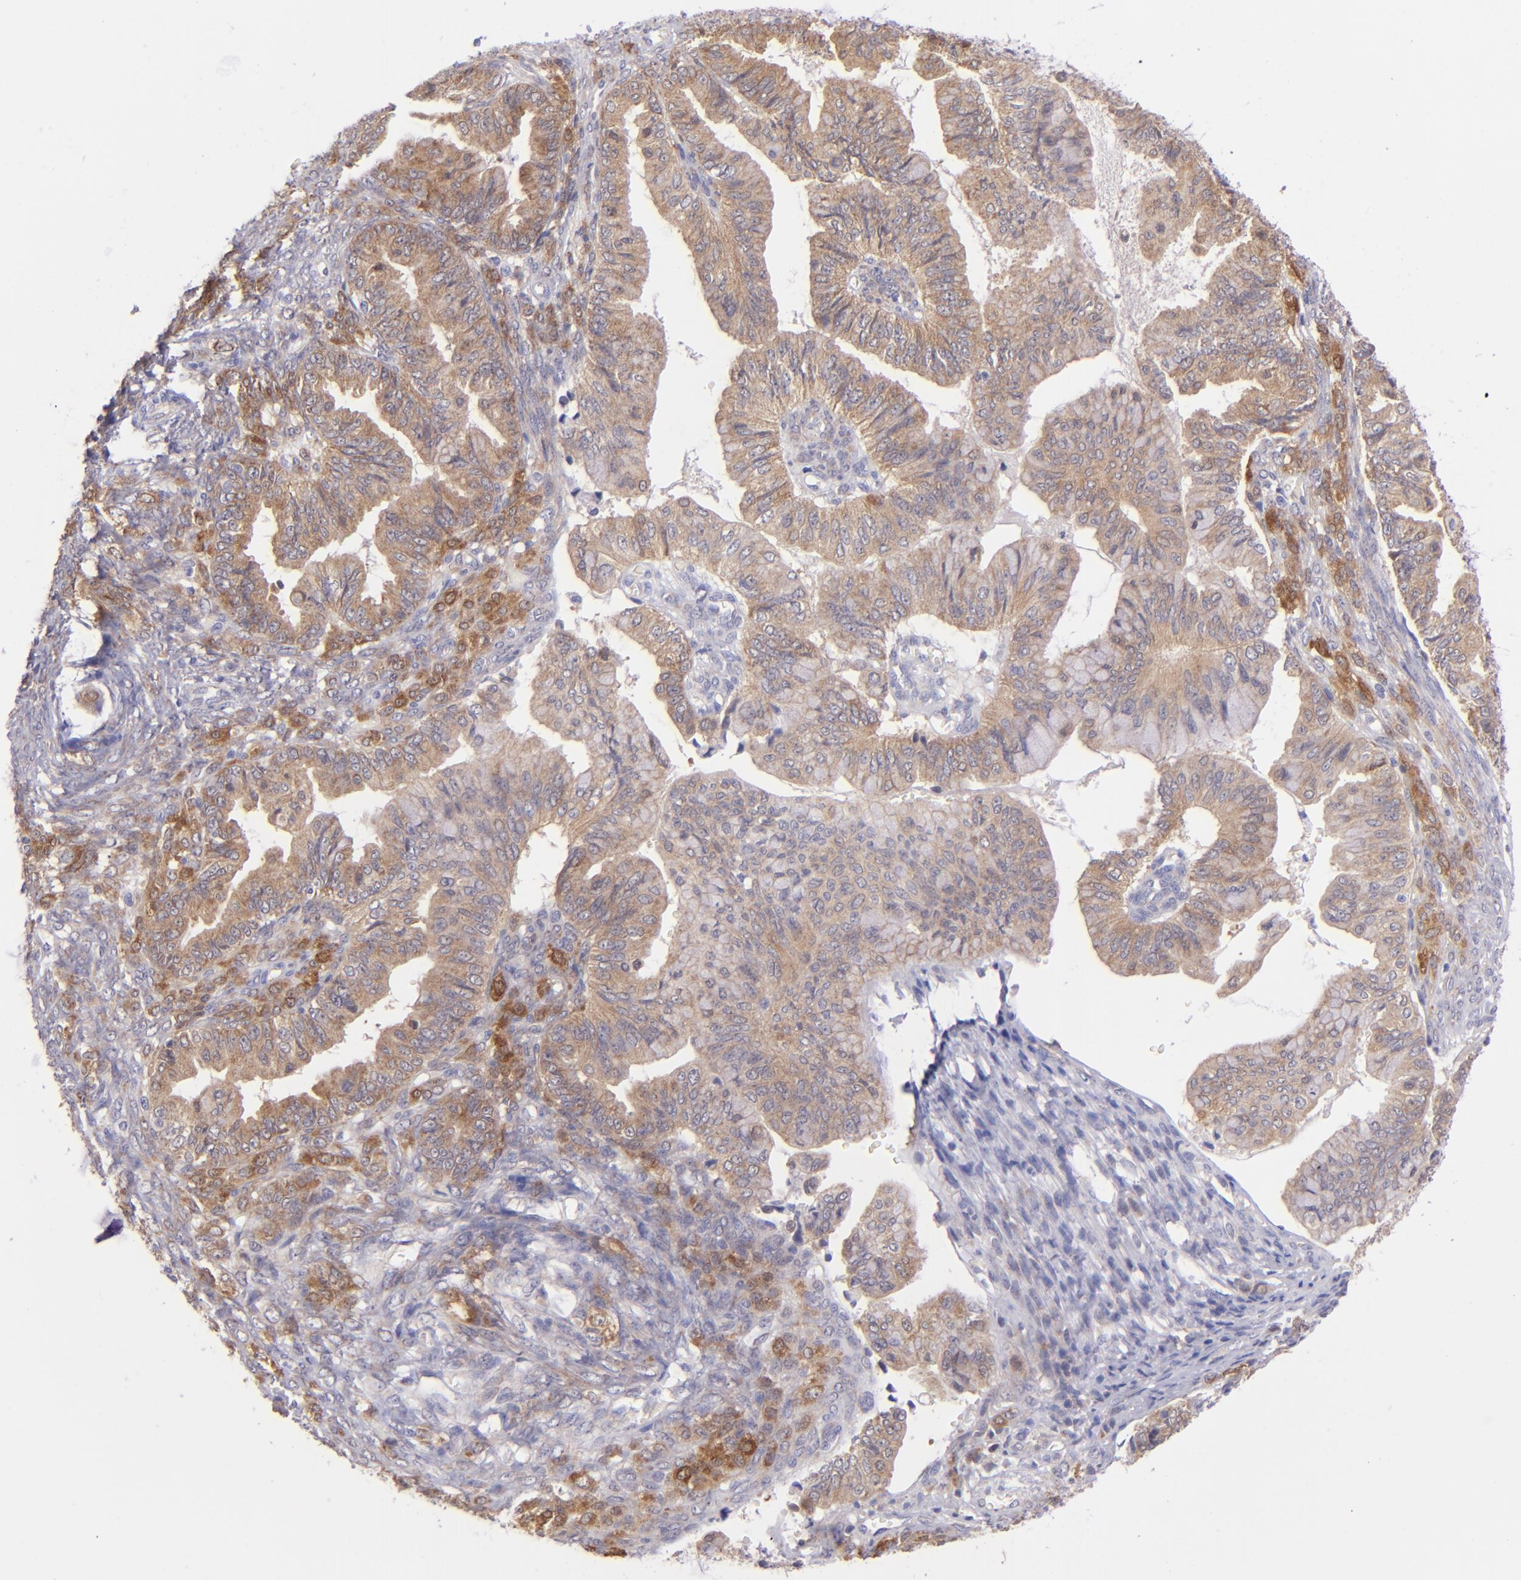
{"staining": {"intensity": "moderate", "quantity": ">75%", "location": "cytoplasmic/membranous"}, "tissue": "ovarian cancer", "cell_type": "Tumor cells", "image_type": "cancer", "snomed": [{"axis": "morphology", "description": "Cystadenocarcinoma, mucinous, NOS"}, {"axis": "topography", "description": "Ovary"}], "caption": "Tumor cells reveal medium levels of moderate cytoplasmic/membranous expression in approximately >75% of cells in ovarian cancer (mucinous cystadenocarcinoma).", "gene": "SH2D4A", "patient": {"sex": "female", "age": 36}}